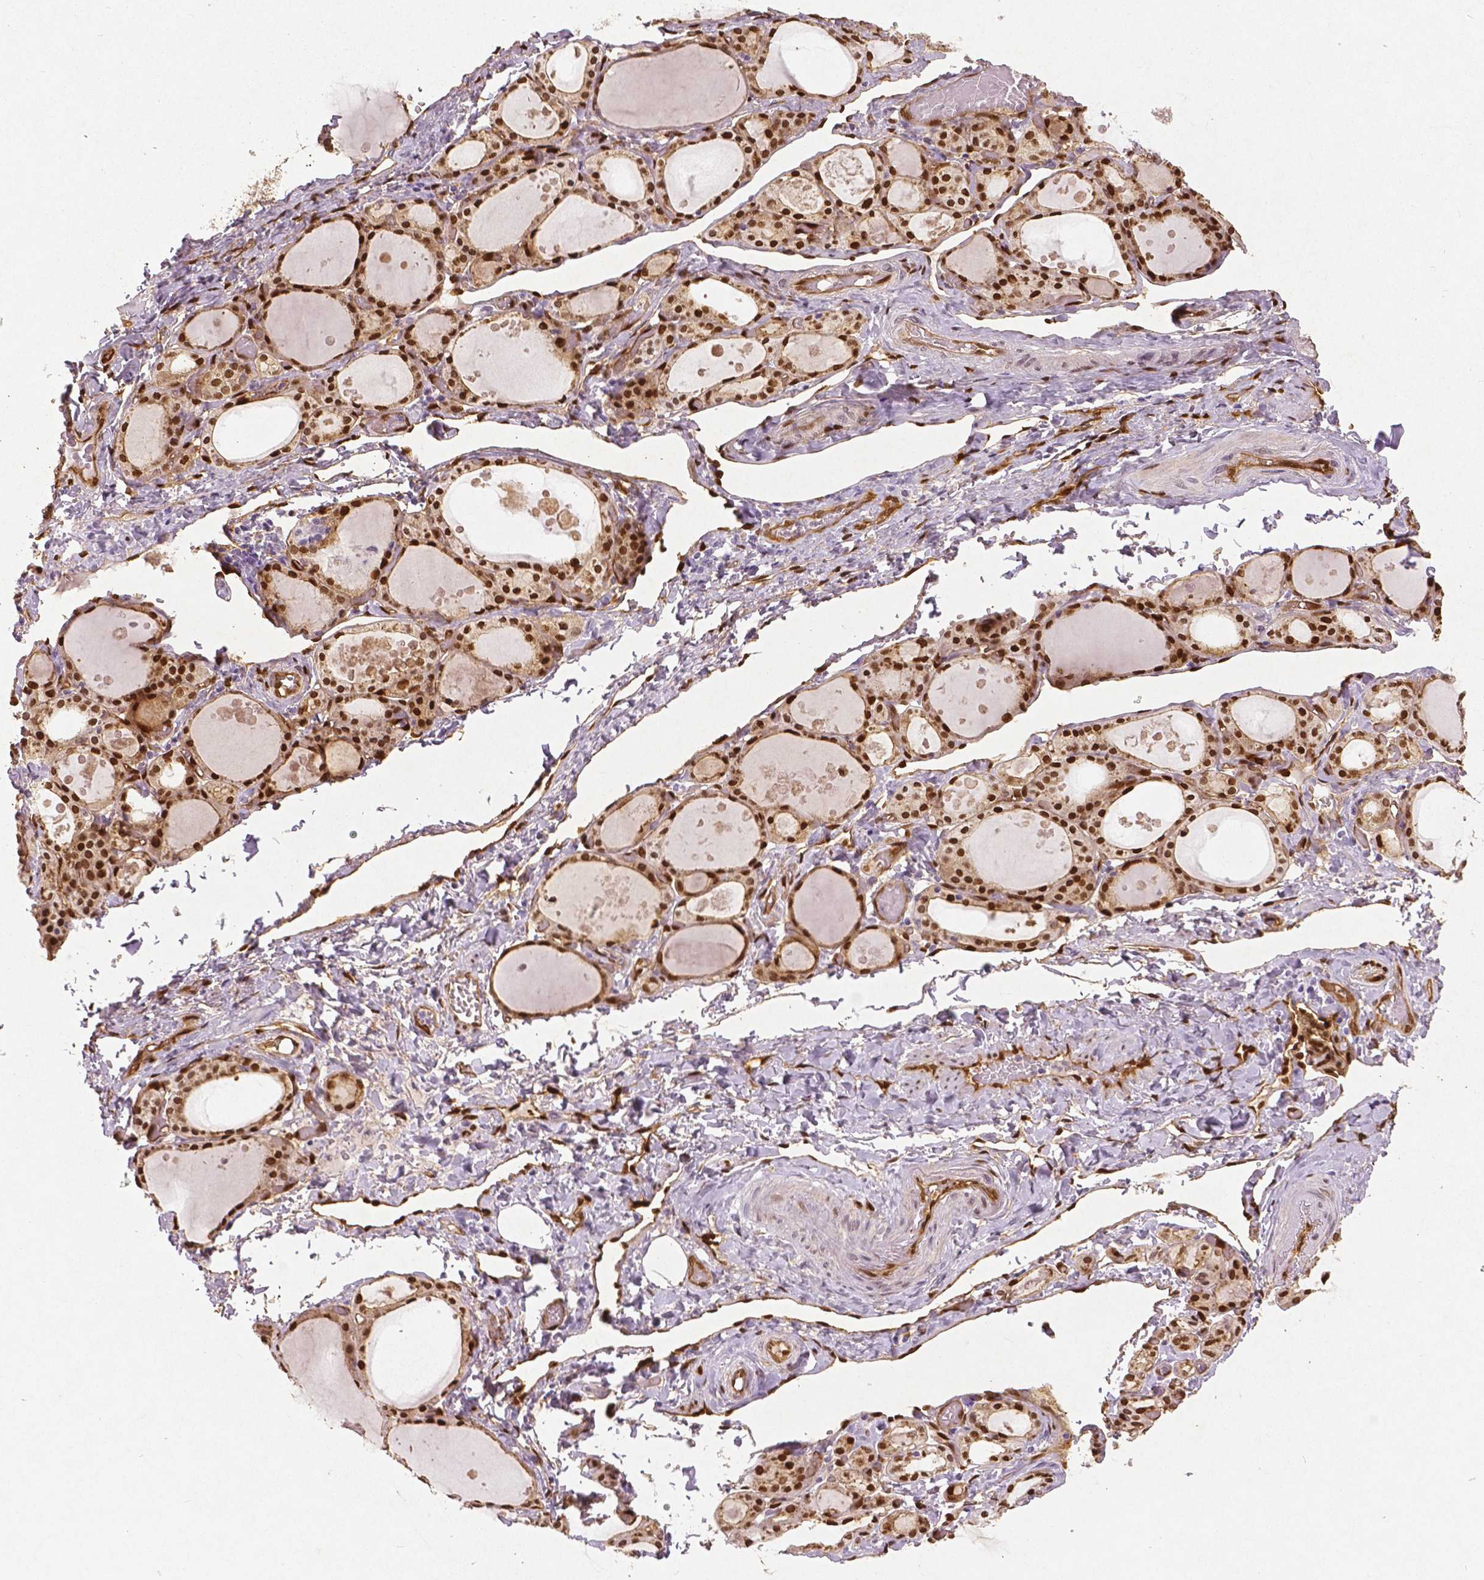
{"staining": {"intensity": "moderate", "quantity": ">75%", "location": "cytoplasmic/membranous,nuclear"}, "tissue": "thyroid gland", "cell_type": "Glandular cells", "image_type": "normal", "snomed": [{"axis": "morphology", "description": "Normal tissue, NOS"}, {"axis": "topography", "description": "Thyroid gland"}], "caption": "Immunohistochemistry (DAB (3,3'-diaminobenzidine)) staining of unremarkable thyroid gland reveals moderate cytoplasmic/membranous,nuclear protein staining in about >75% of glandular cells. Nuclei are stained in blue.", "gene": "WWTR1", "patient": {"sex": "male", "age": 68}}